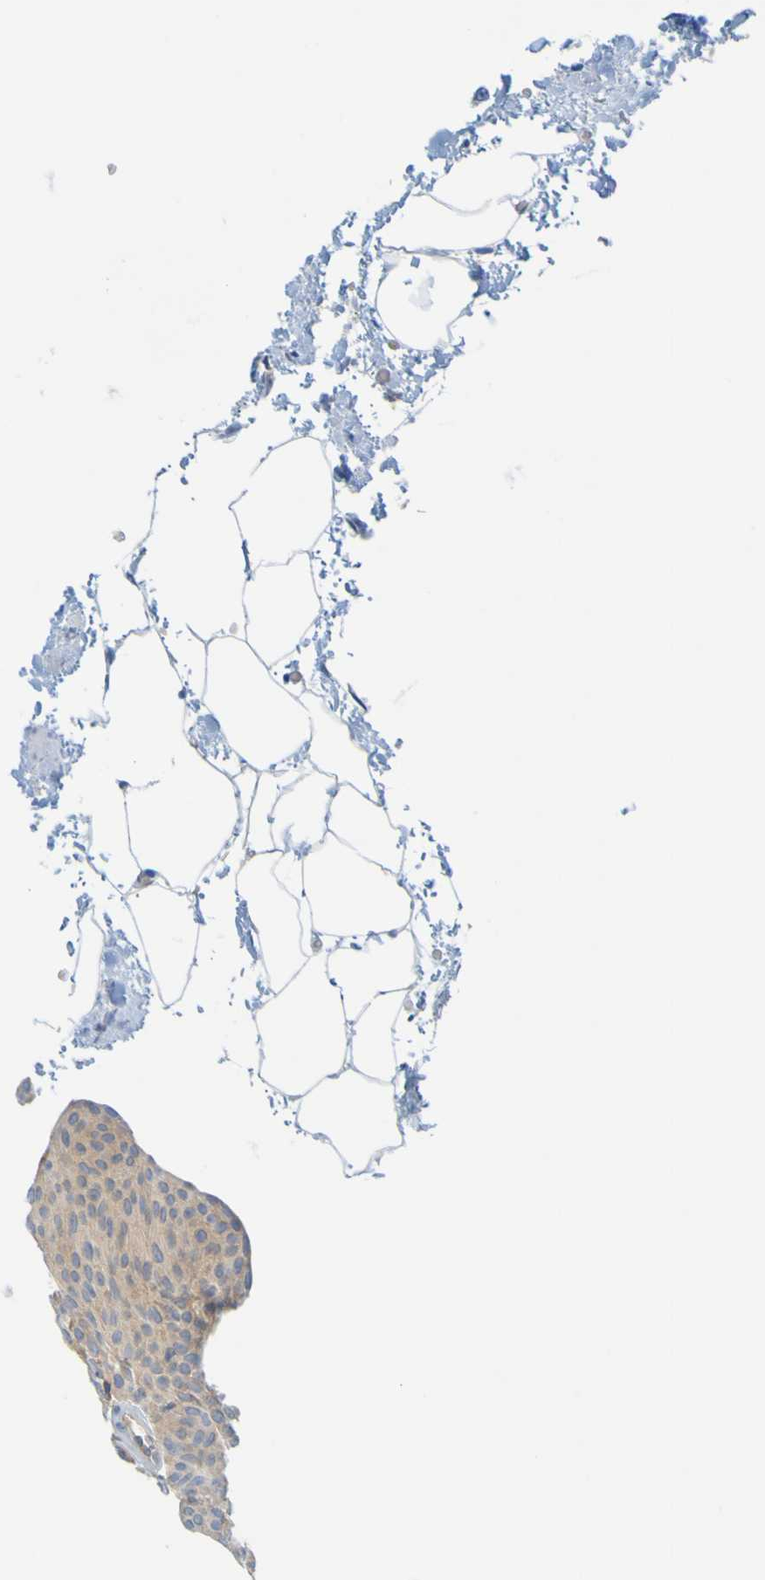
{"staining": {"intensity": "moderate", "quantity": ">75%", "location": "cytoplasmic/membranous"}, "tissue": "urothelial cancer", "cell_type": "Tumor cells", "image_type": "cancer", "snomed": [{"axis": "morphology", "description": "Urothelial carcinoma, Low grade"}, {"axis": "topography", "description": "Urinary bladder"}], "caption": "The micrograph shows a brown stain indicating the presence of a protein in the cytoplasmic/membranous of tumor cells in urothelial cancer.", "gene": "APPL1", "patient": {"sex": "female", "age": 60}}